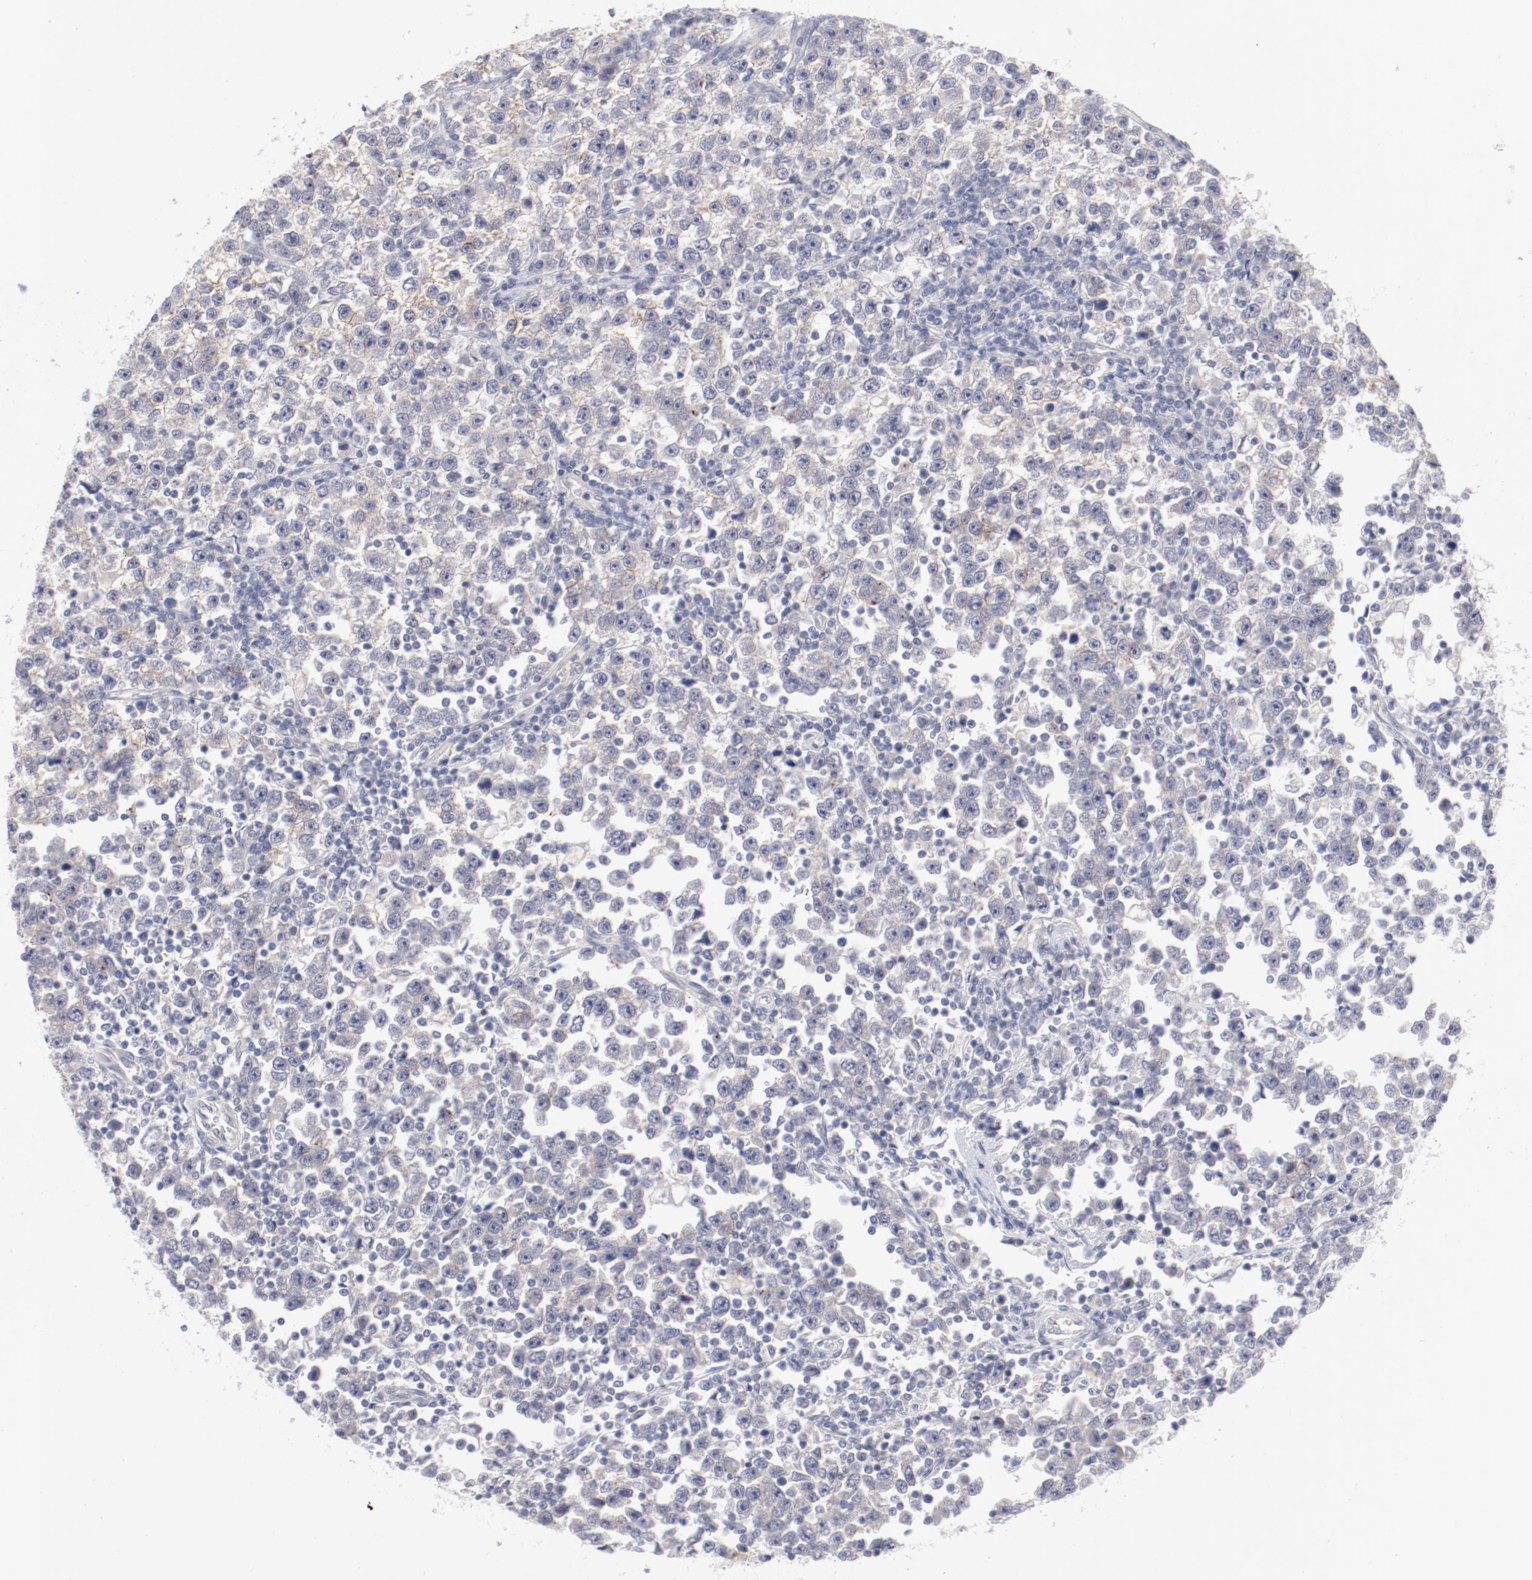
{"staining": {"intensity": "weak", "quantity": "<25%", "location": "cytoplasmic/membranous"}, "tissue": "testis cancer", "cell_type": "Tumor cells", "image_type": "cancer", "snomed": [{"axis": "morphology", "description": "Seminoma, NOS"}, {"axis": "topography", "description": "Testis"}], "caption": "Tumor cells show no significant expression in seminoma (testis).", "gene": "SH3BGR", "patient": {"sex": "male", "age": 43}}